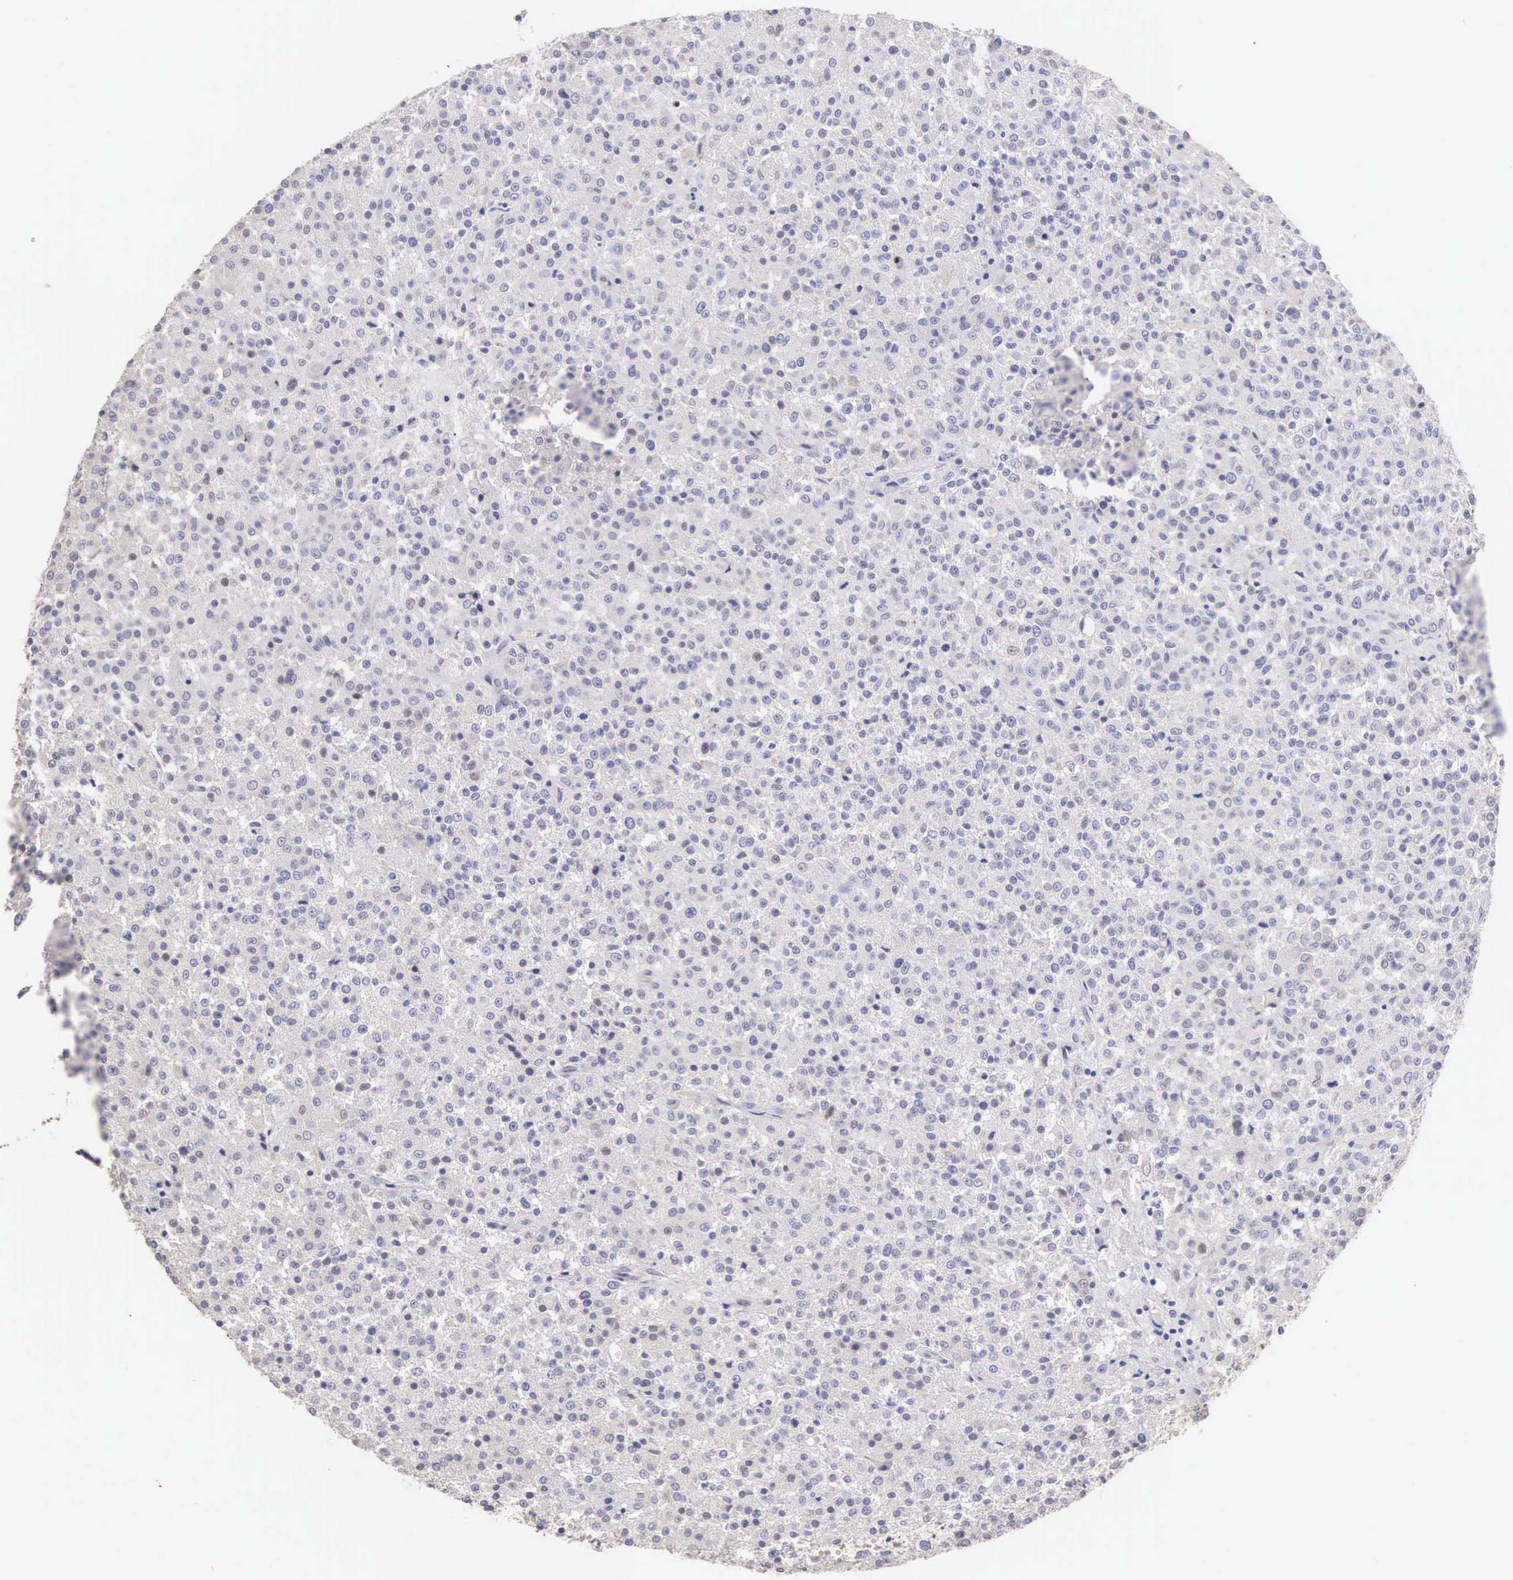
{"staining": {"intensity": "negative", "quantity": "none", "location": "none"}, "tissue": "testis cancer", "cell_type": "Tumor cells", "image_type": "cancer", "snomed": [{"axis": "morphology", "description": "Seminoma, NOS"}, {"axis": "topography", "description": "Testis"}], "caption": "Immunohistochemical staining of seminoma (testis) demonstrates no significant expression in tumor cells. Brightfield microscopy of immunohistochemistry (IHC) stained with DAB (3,3'-diaminobenzidine) (brown) and hematoxylin (blue), captured at high magnification.", "gene": "PIR", "patient": {"sex": "male", "age": 59}}